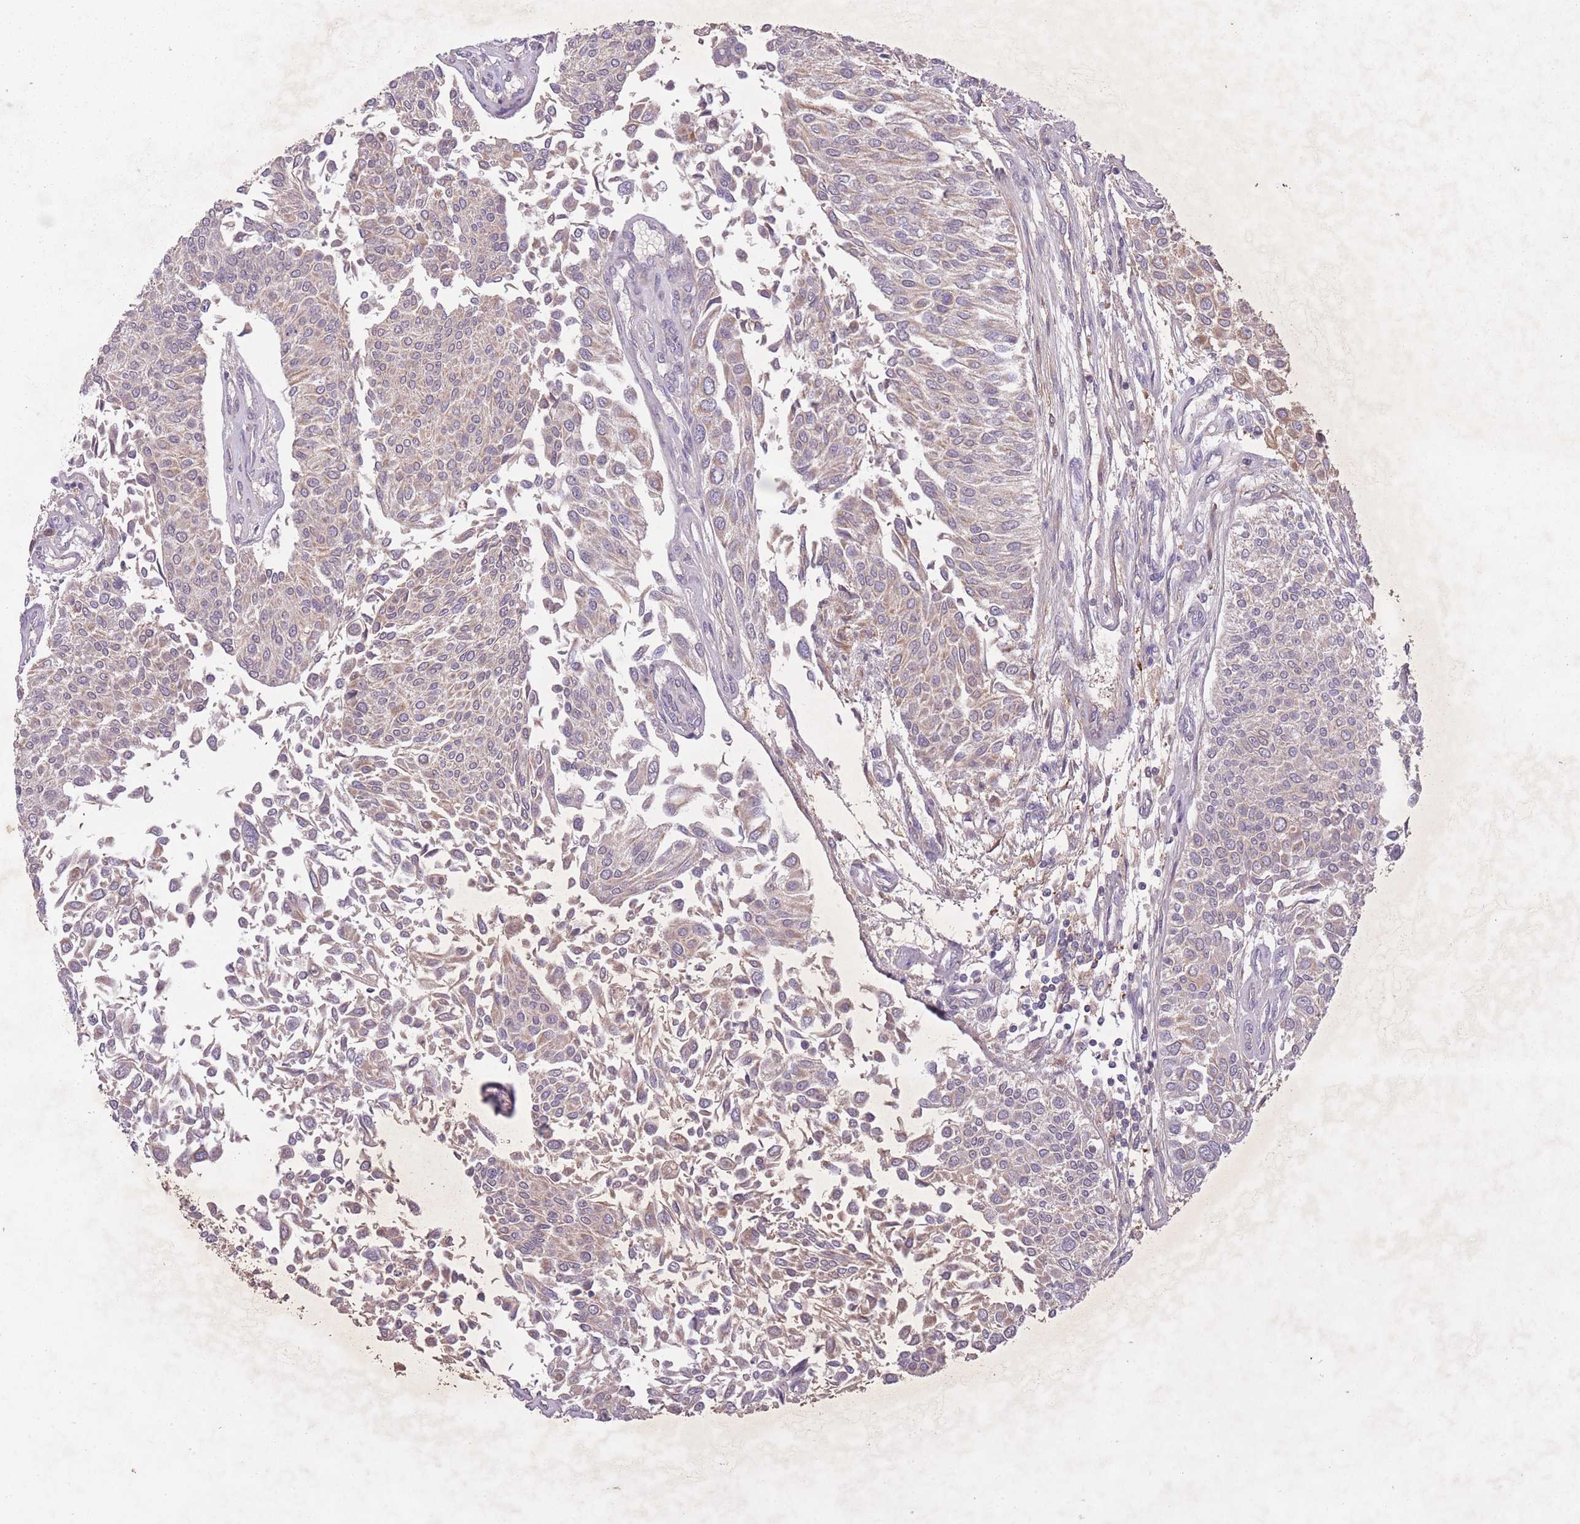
{"staining": {"intensity": "negative", "quantity": "none", "location": "none"}, "tissue": "urothelial cancer", "cell_type": "Tumor cells", "image_type": "cancer", "snomed": [{"axis": "morphology", "description": "Urothelial carcinoma, NOS"}, {"axis": "topography", "description": "Urinary bladder"}], "caption": "Immunohistochemical staining of human urothelial cancer exhibits no significant staining in tumor cells.", "gene": "OR2V2", "patient": {"sex": "male", "age": 55}}